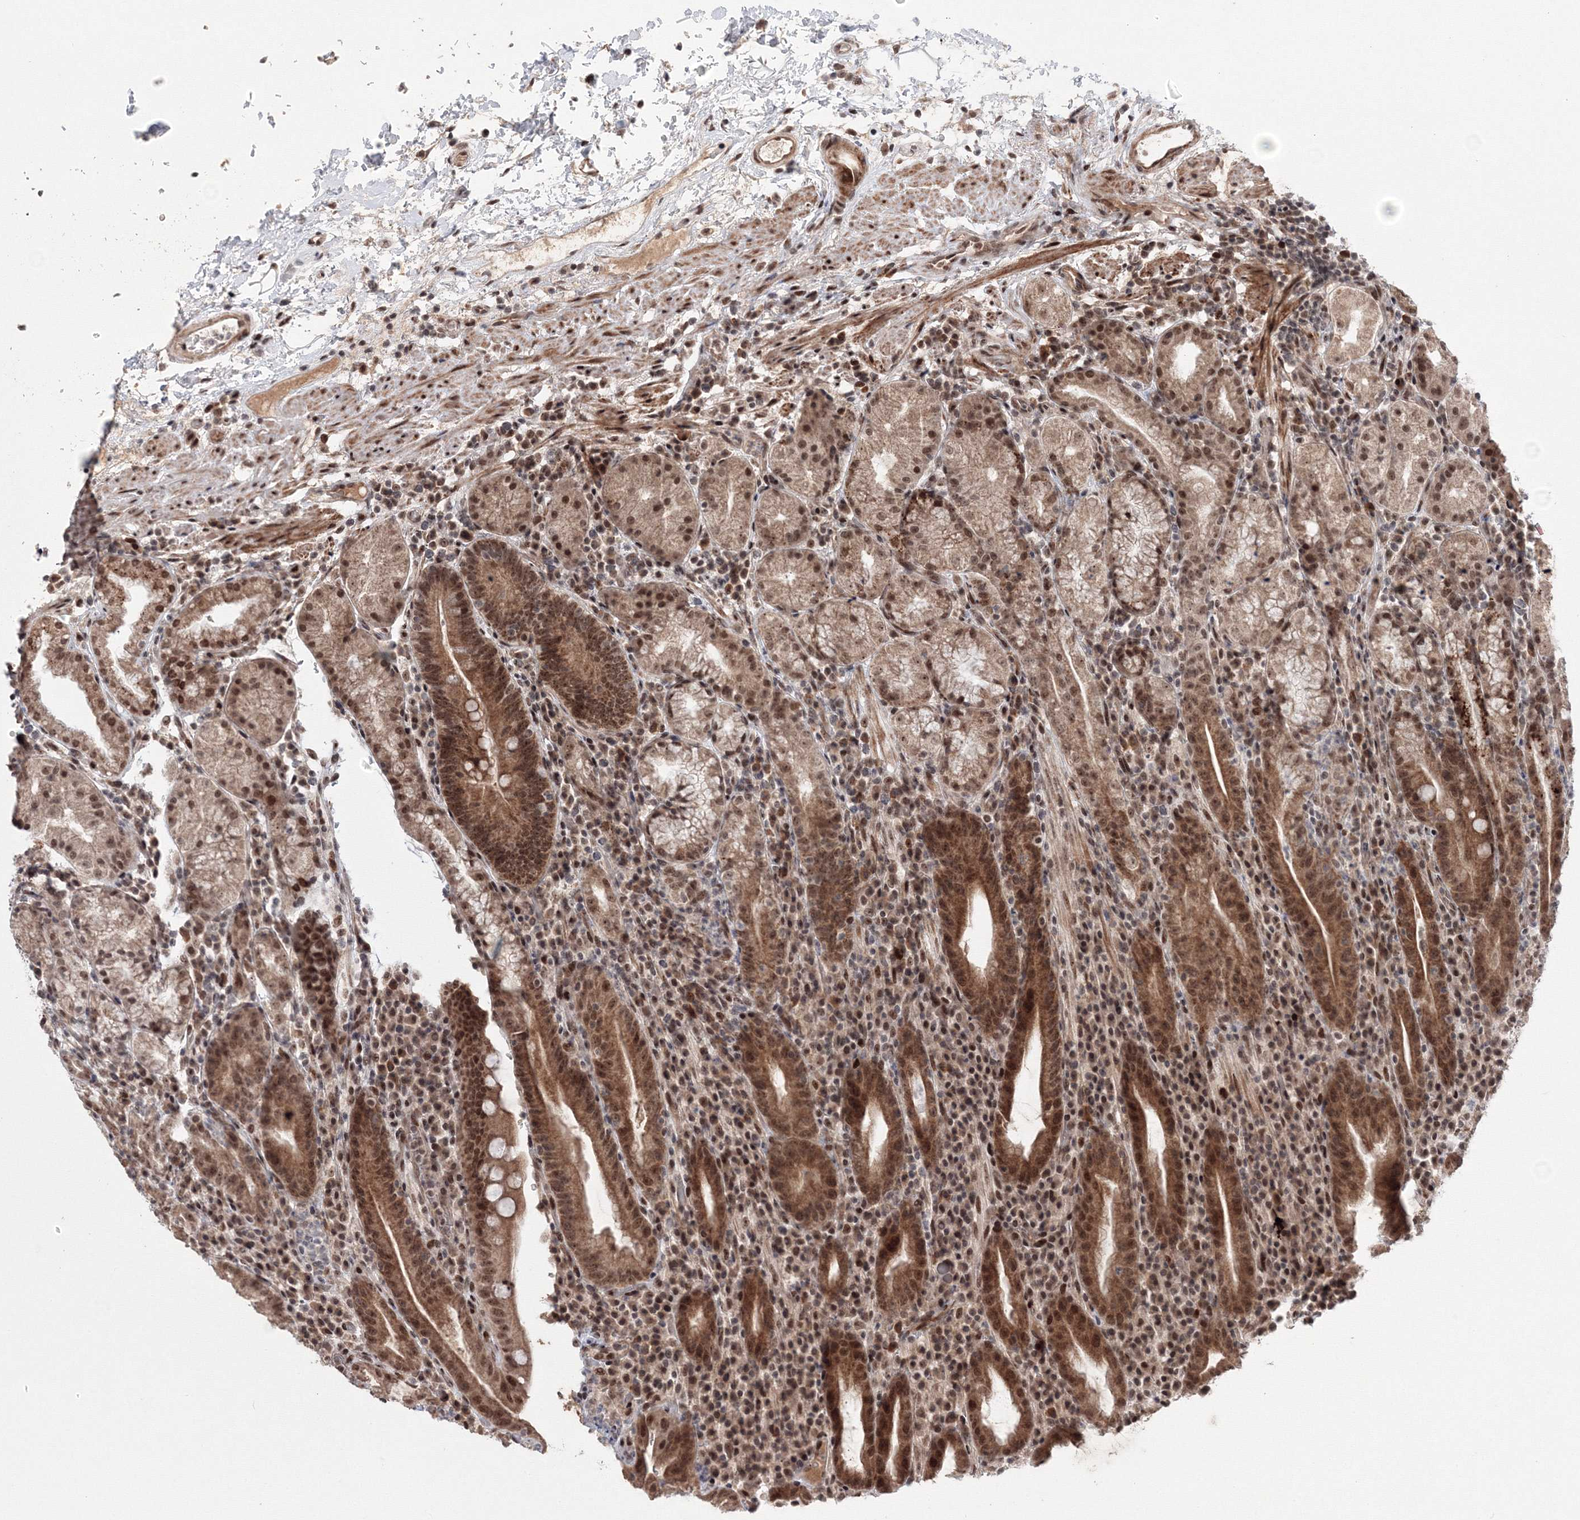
{"staining": {"intensity": "moderate", "quantity": ">75%", "location": "cytoplasmic/membranous,nuclear"}, "tissue": "stomach", "cell_type": "Glandular cells", "image_type": "normal", "snomed": [{"axis": "morphology", "description": "Normal tissue, NOS"}, {"axis": "morphology", "description": "Inflammation, NOS"}, {"axis": "topography", "description": "Stomach"}], "caption": "A high-resolution histopathology image shows IHC staining of normal stomach, which shows moderate cytoplasmic/membranous,nuclear positivity in about >75% of glandular cells. Using DAB (3,3'-diaminobenzidine) (brown) and hematoxylin (blue) stains, captured at high magnification using brightfield microscopy.", "gene": "NOA1", "patient": {"sex": "male", "age": 79}}